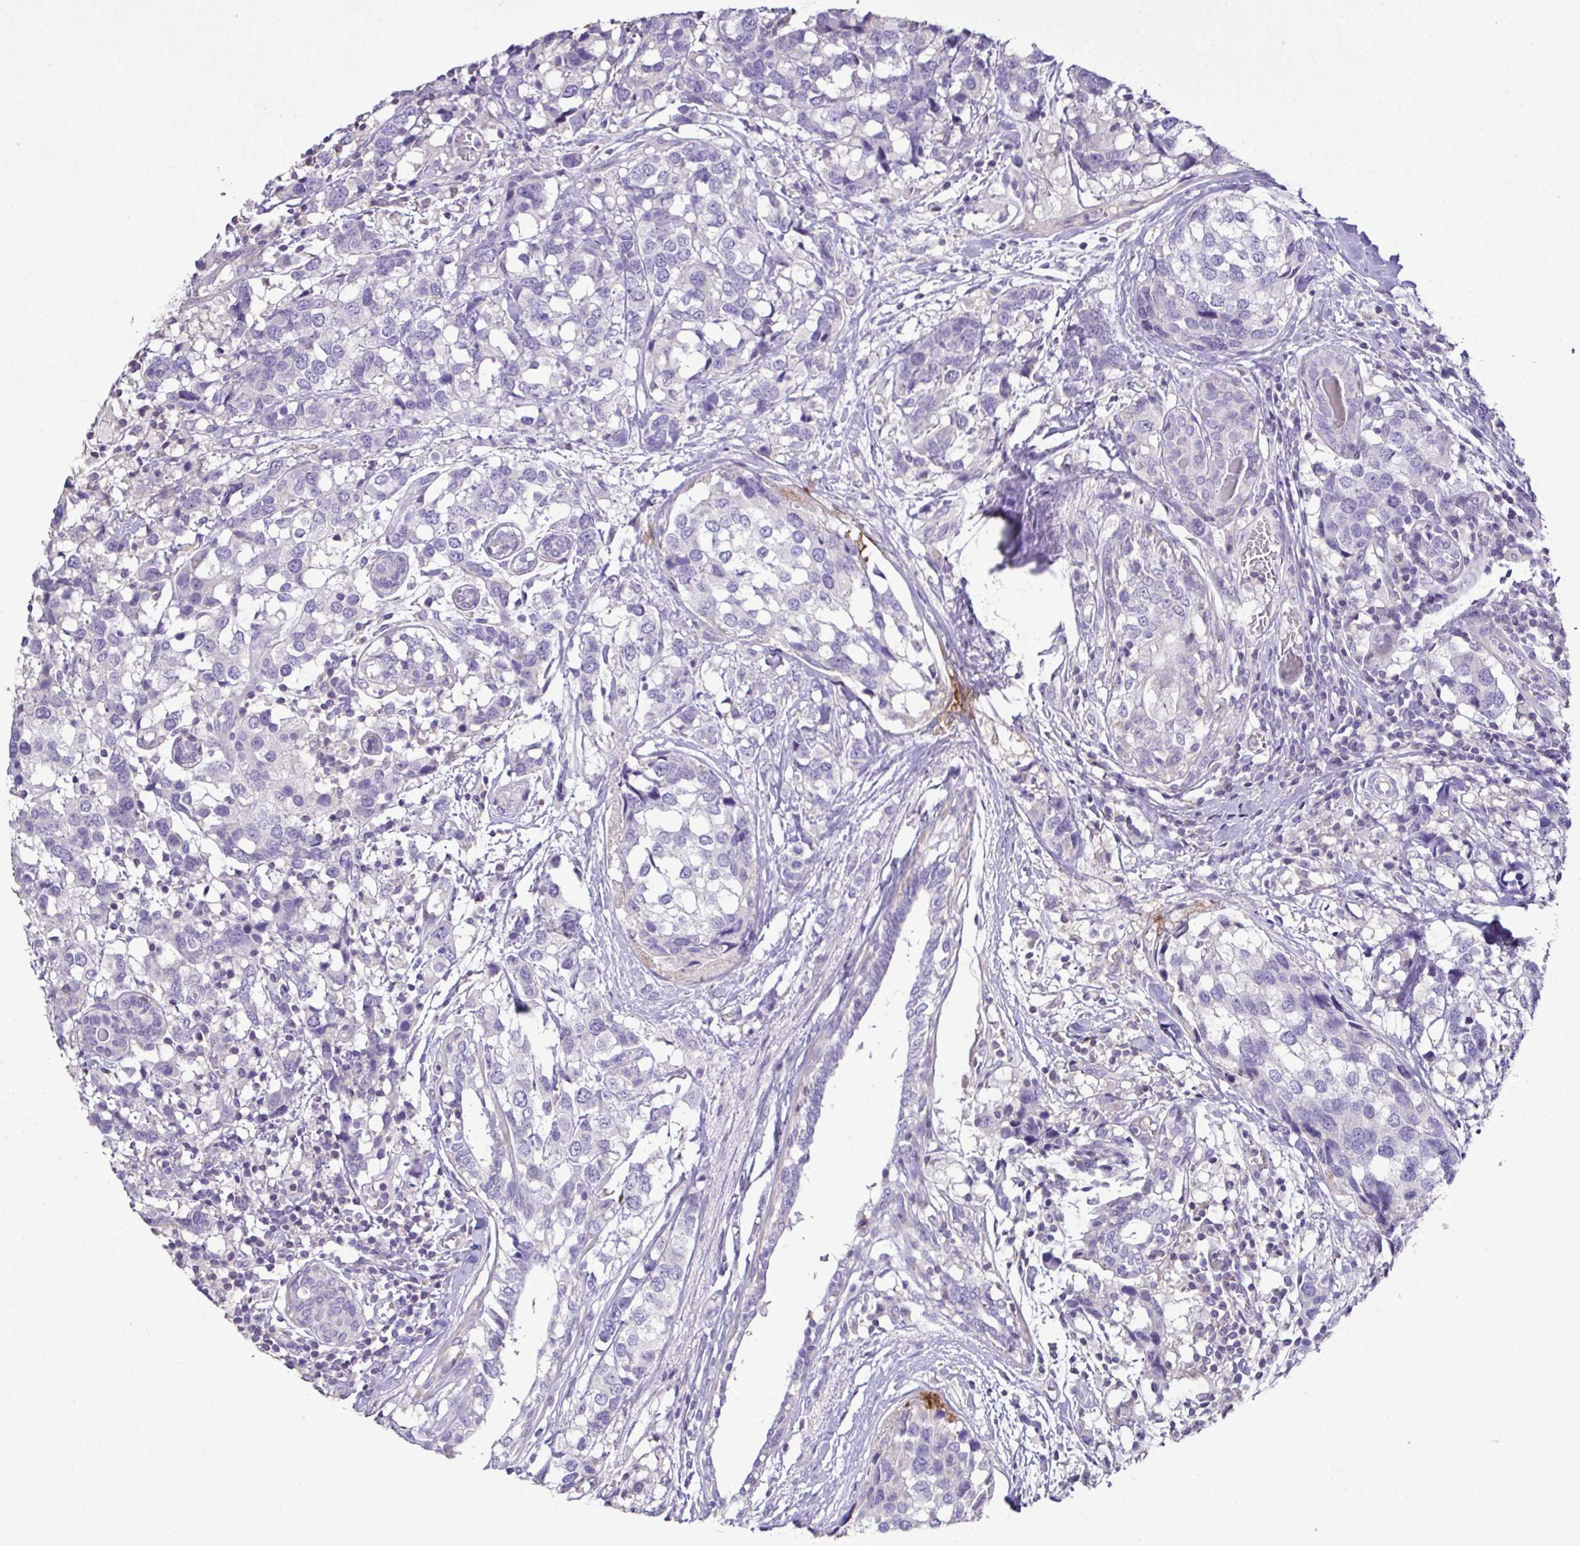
{"staining": {"intensity": "negative", "quantity": "none", "location": "none"}, "tissue": "breast cancer", "cell_type": "Tumor cells", "image_type": "cancer", "snomed": [{"axis": "morphology", "description": "Lobular carcinoma"}, {"axis": "topography", "description": "Breast"}], "caption": "Tumor cells are negative for protein expression in human breast cancer.", "gene": "MARCO", "patient": {"sex": "female", "age": 59}}